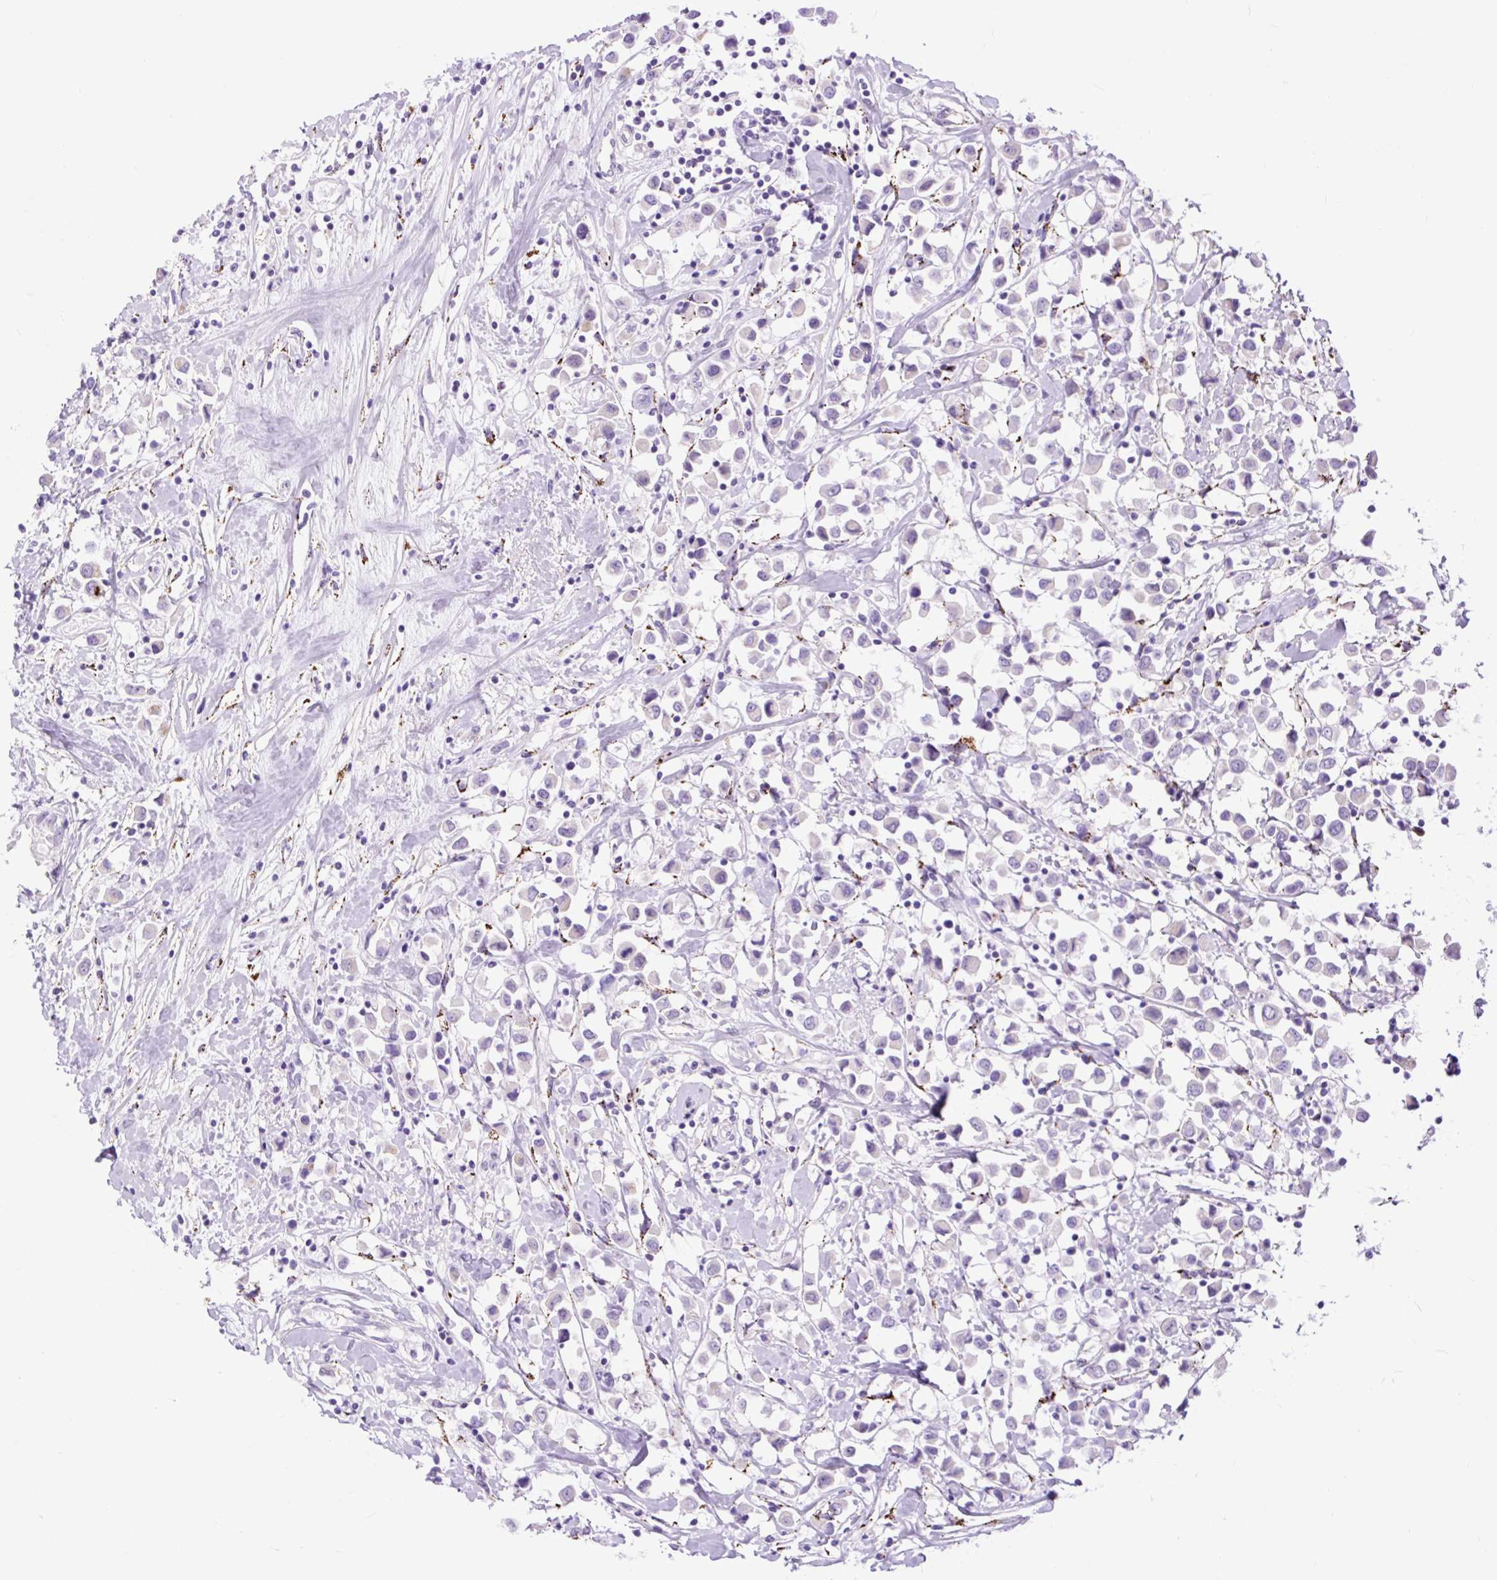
{"staining": {"intensity": "negative", "quantity": "none", "location": "none"}, "tissue": "breast cancer", "cell_type": "Tumor cells", "image_type": "cancer", "snomed": [{"axis": "morphology", "description": "Duct carcinoma"}, {"axis": "topography", "description": "Breast"}], "caption": "The photomicrograph demonstrates no significant expression in tumor cells of breast cancer.", "gene": "ZNF256", "patient": {"sex": "female", "age": 61}}